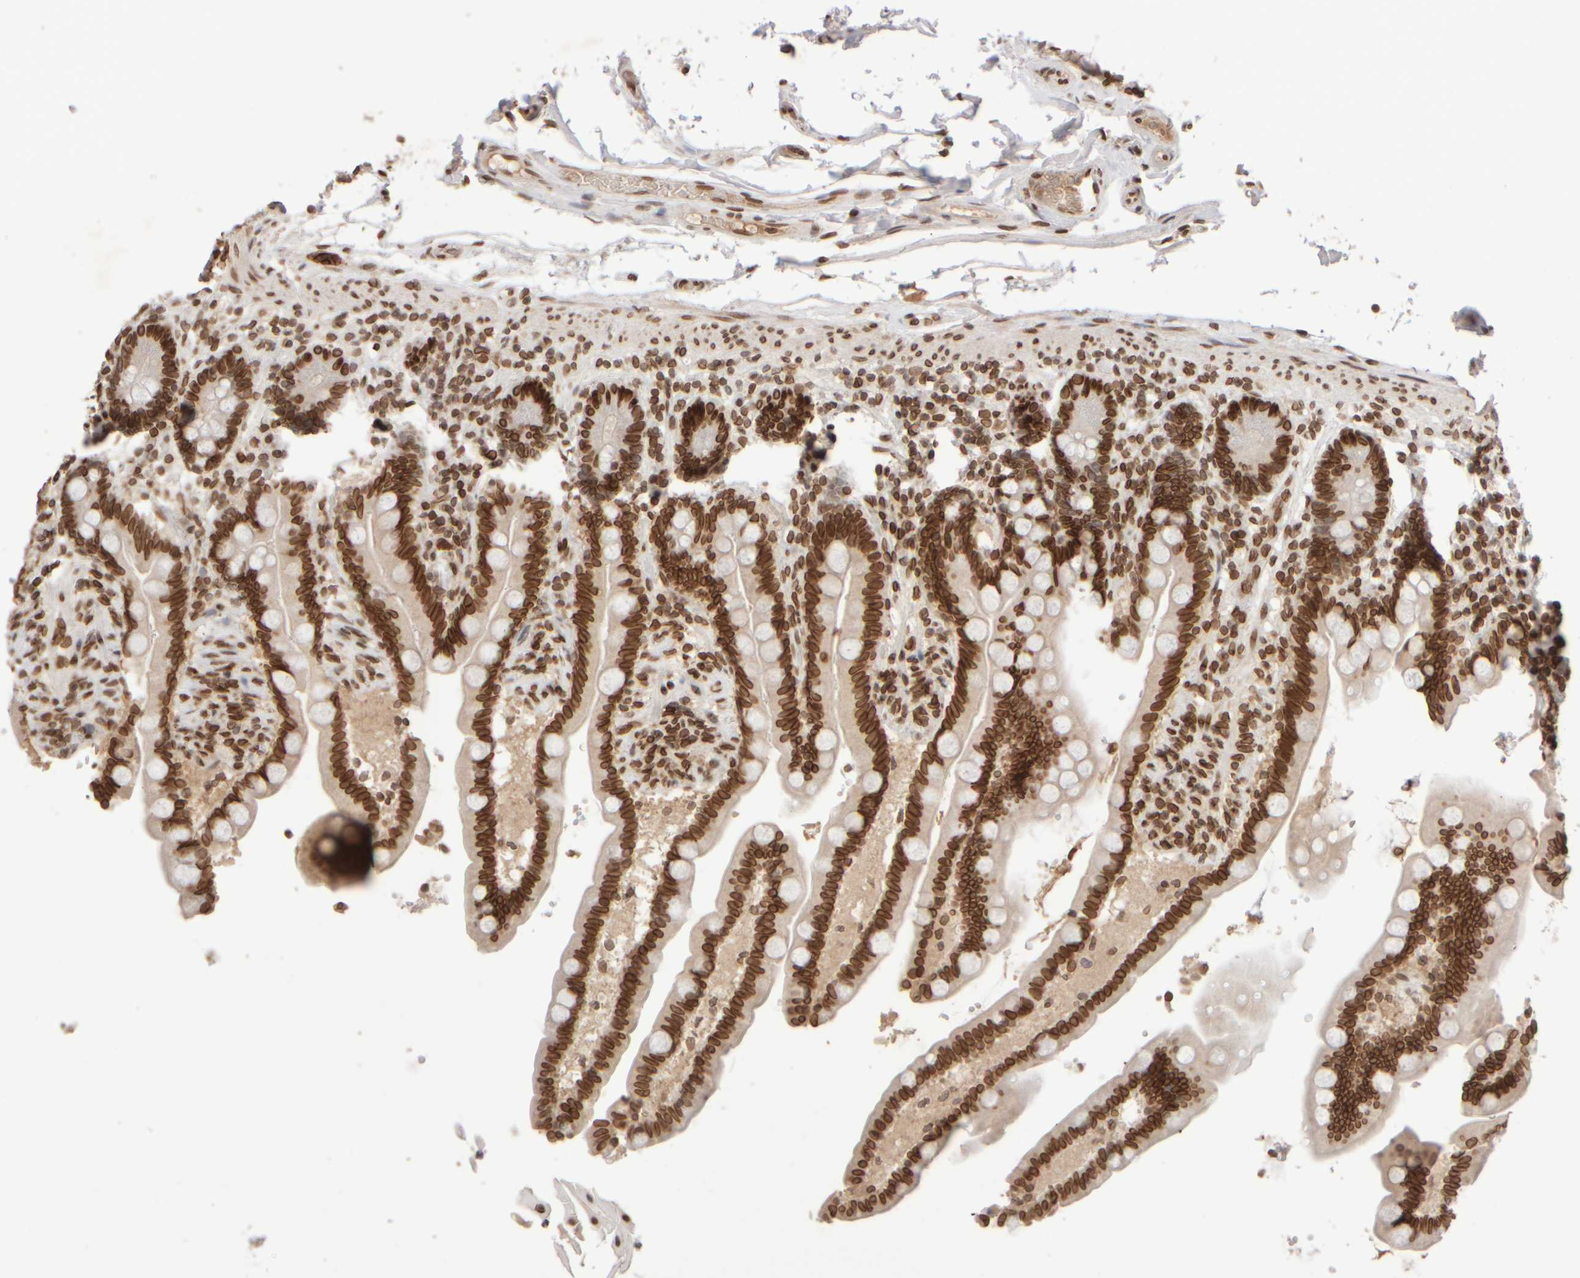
{"staining": {"intensity": "moderate", "quantity": ">75%", "location": "nuclear"}, "tissue": "colon", "cell_type": "Endothelial cells", "image_type": "normal", "snomed": [{"axis": "morphology", "description": "Normal tissue, NOS"}, {"axis": "topography", "description": "Smooth muscle"}, {"axis": "topography", "description": "Colon"}], "caption": "Immunohistochemistry of normal human colon demonstrates medium levels of moderate nuclear expression in approximately >75% of endothelial cells. The staining is performed using DAB (3,3'-diaminobenzidine) brown chromogen to label protein expression. The nuclei are counter-stained blue using hematoxylin.", "gene": "ZC3HC1", "patient": {"sex": "male", "age": 73}}